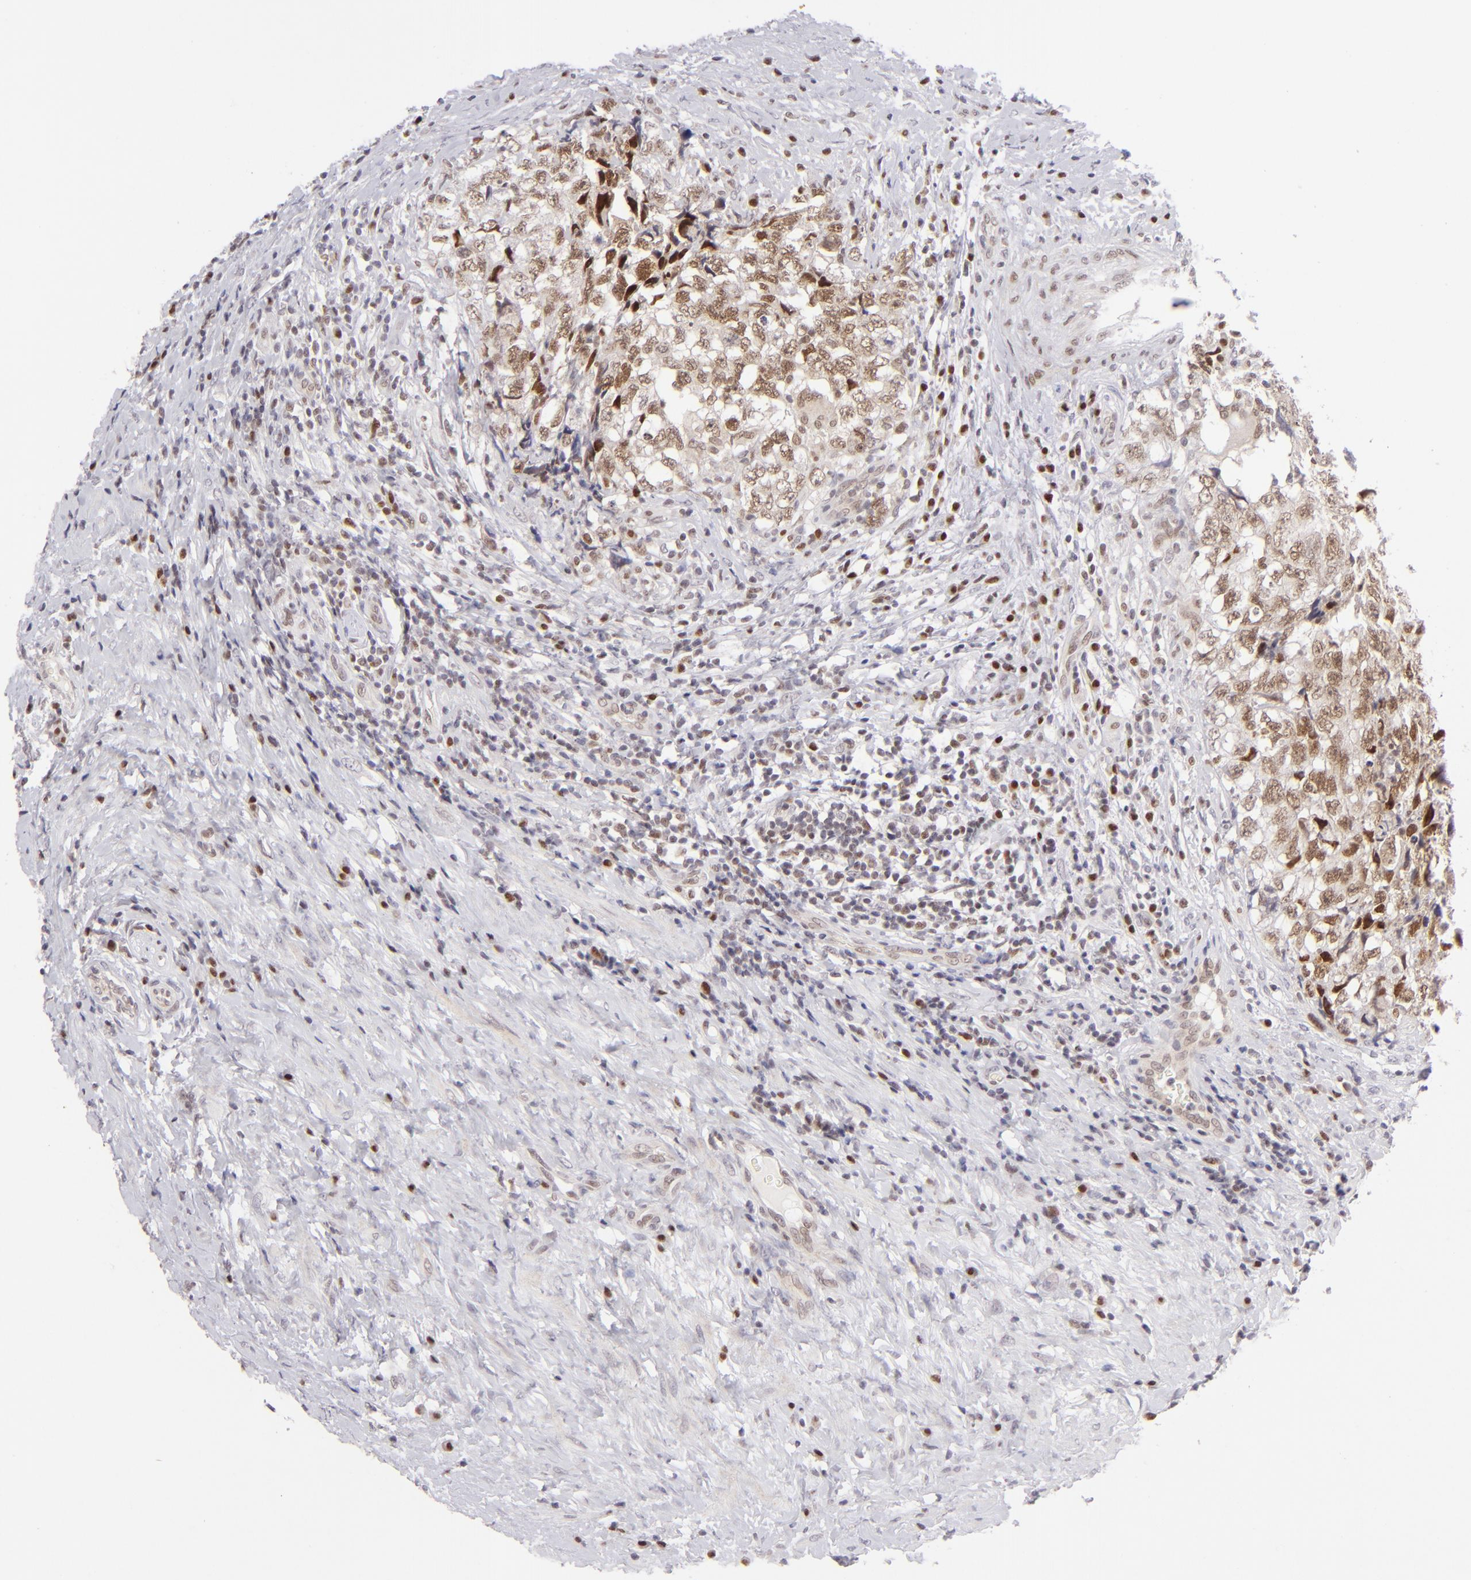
{"staining": {"intensity": "moderate", "quantity": ">75%", "location": "nuclear"}, "tissue": "testis cancer", "cell_type": "Tumor cells", "image_type": "cancer", "snomed": [{"axis": "morphology", "description": "Carcinoma, Embryonal, NOS"}, {"axis": "topography", "description": "Testis"}], "caption": "Immunohistochemistry (IHC) (DAB) staining of testis cancer exhibits moderate nuclear protein staining in approximately >75% of tumor cells. (IHC, brightfield microscopy, high magnification).", "gene": "POU2F1", "patient": {"sex": "male", "age": 31}}